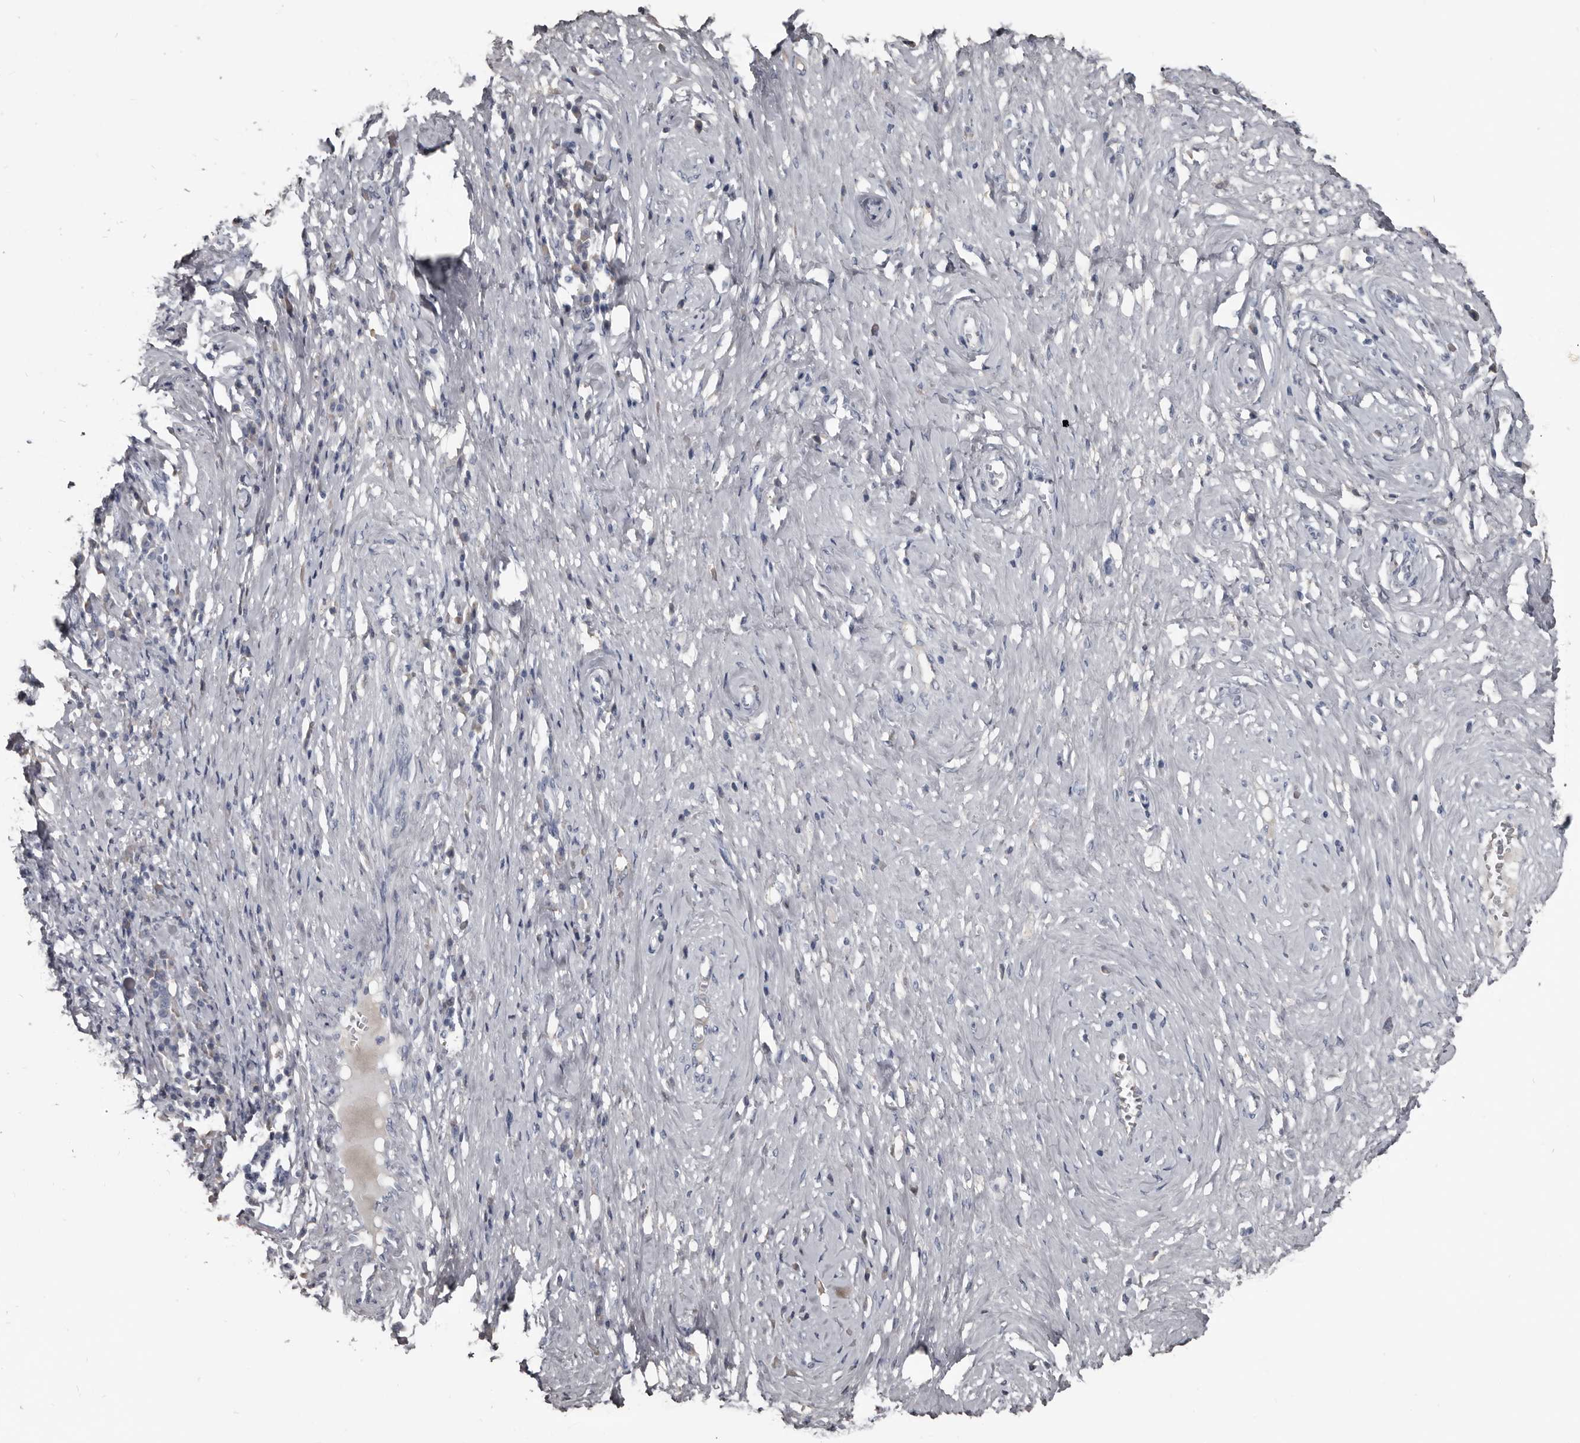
{"staining": {"intensity": "weak", "quantity": "<25%", "location": "cytoplasmic/membranous"}, "tissue": "cervical cancer", "cell_type": "Tumor cells", "image_type": "cancer", "snomed": [{"axis": "morphology", "description": "Squamous cell carcinoma, NOS"}, {"axis": "topography", "description": "Cervix"}], "caption": "Tumor cells are negative for brown protein staining in cervical squamous cell carcinoma. Nuclei are stained in blue.", "gene": "GREB1", "patient": {"sex": "female", "age": 46}}